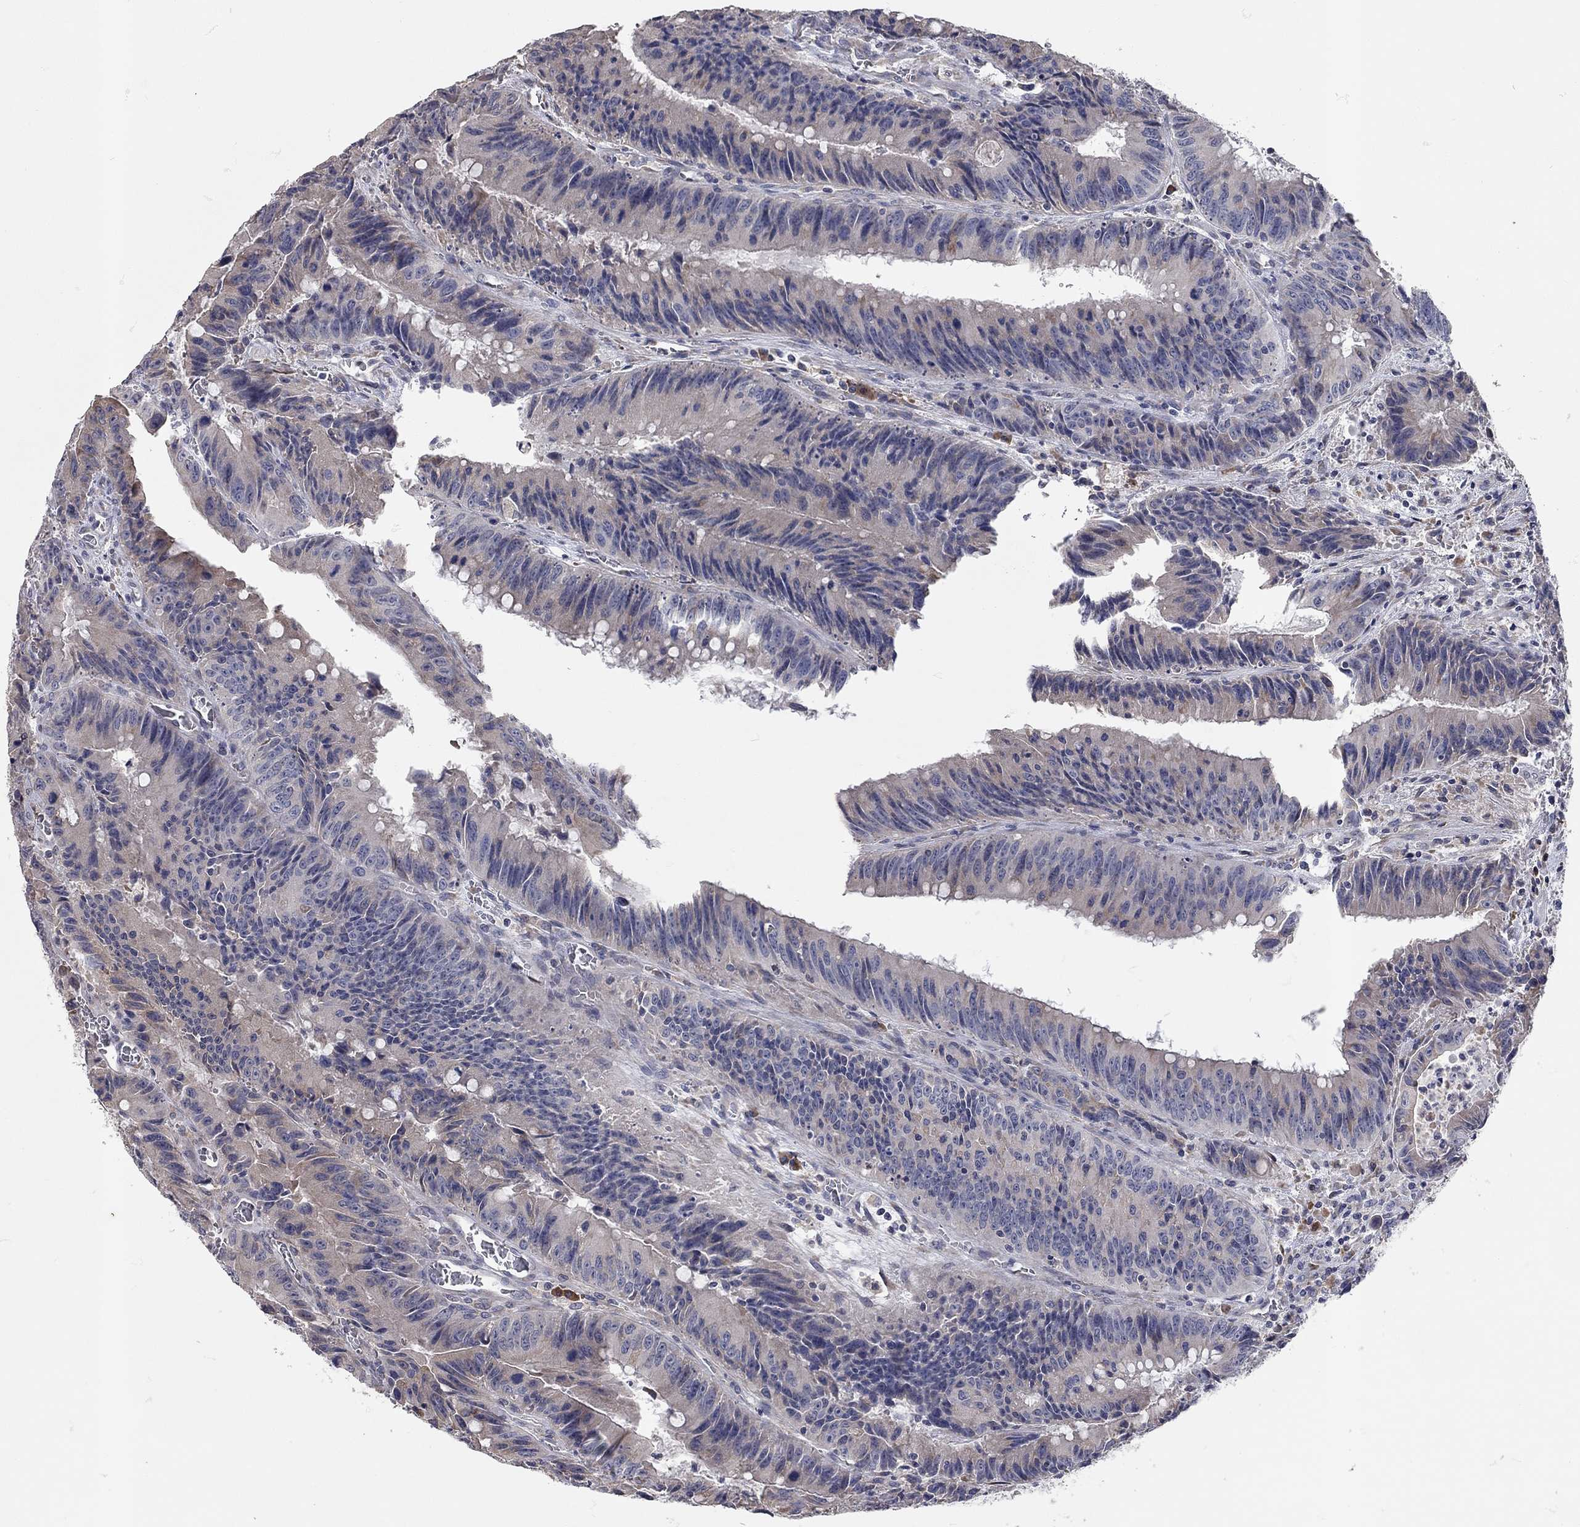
{"staining": {"intensity": "negative", "quantity": "none", "location": "none"}, "tissue": "colorectal cancer", "cell_type": "Tumor cells", "image_type": "cancer", "snomed": [{"axis": "morphology", "description": "Adenocarcinoma, NOS"}, {"axis": "topography", "description": "Rectum"}], "caption": "Tumor cells show no significant positivity in colorectal cancer.", "gene": "XAGE2", "patient": {"sex": "female", "age": 72}}